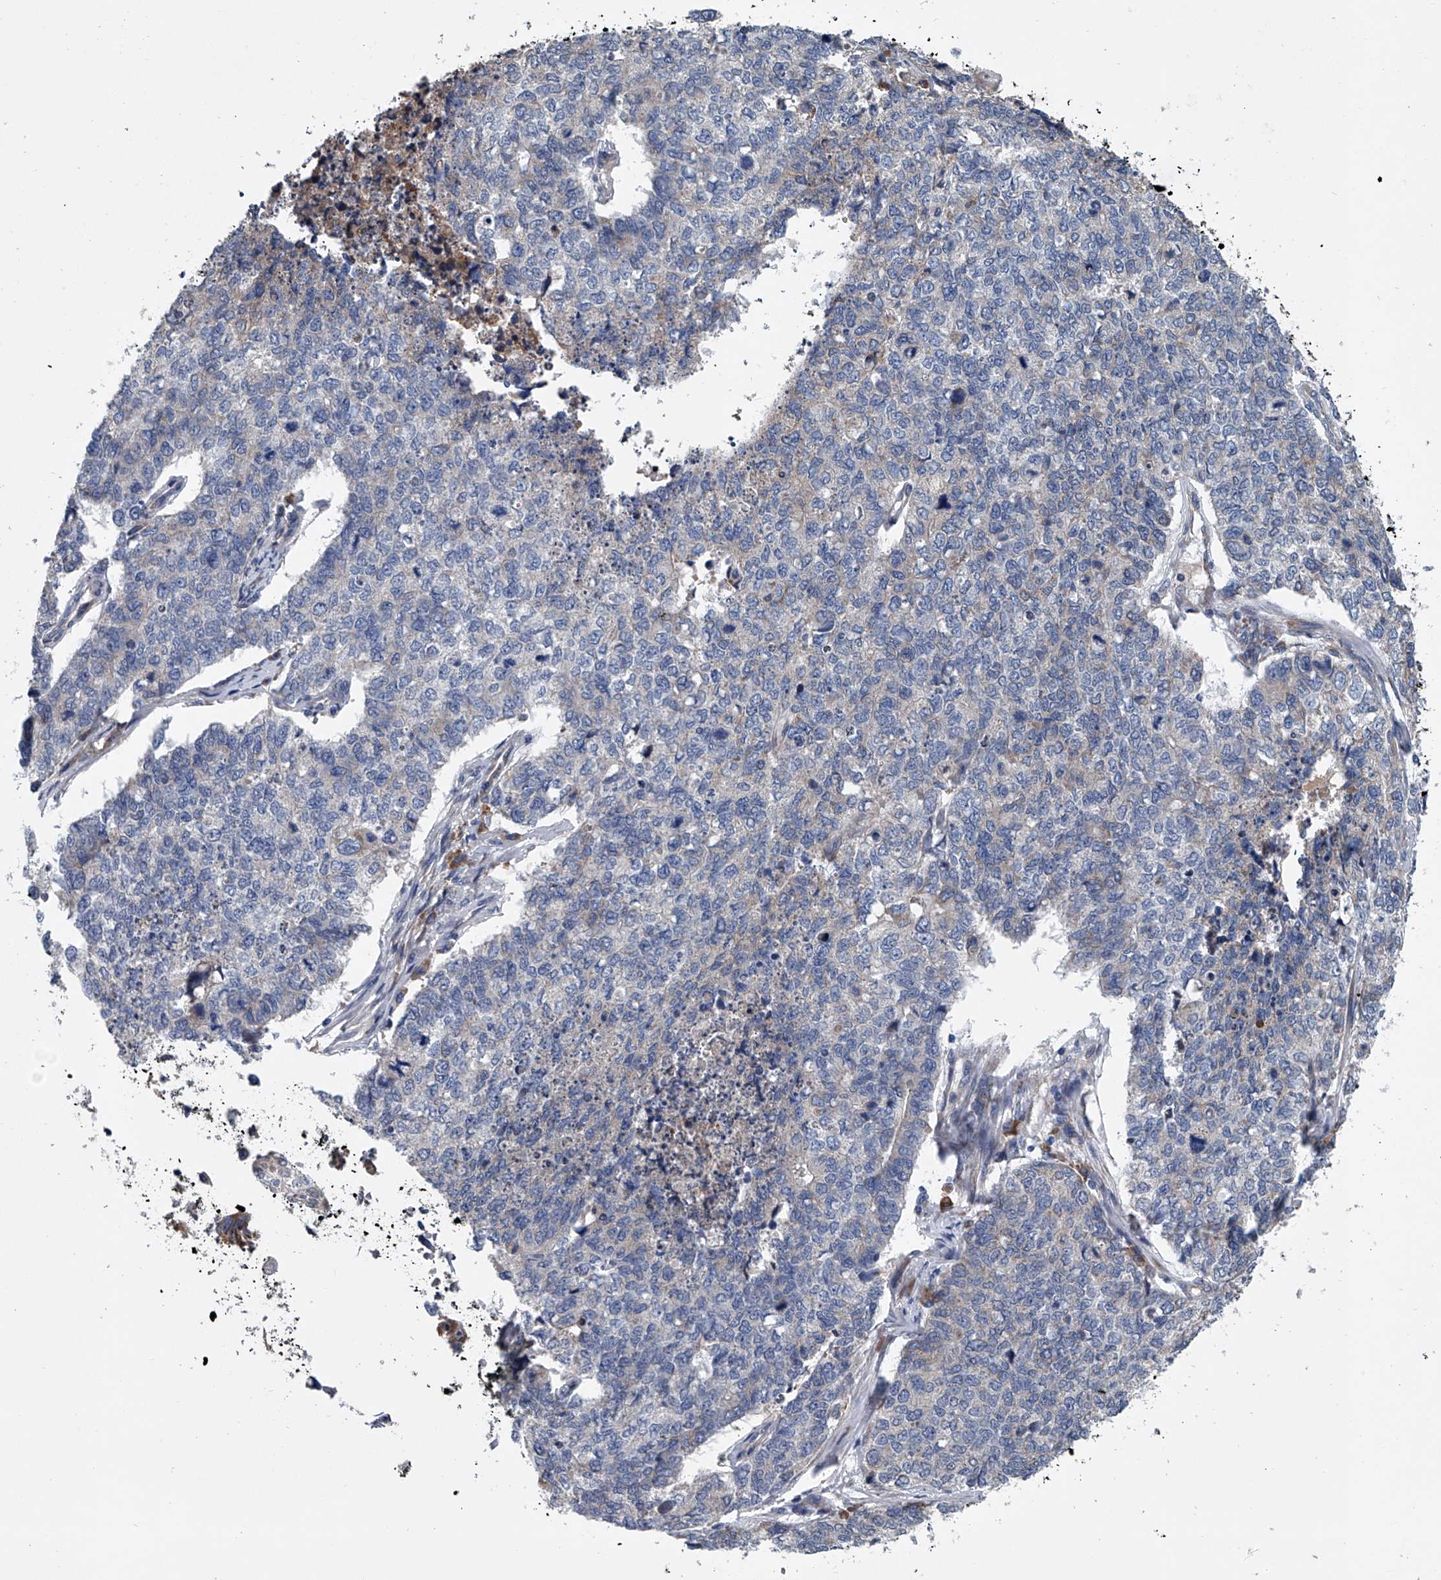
{"staining": {"intensity": "weak", "quantity": "<25%", "location": "cytoplasmic/membranous"}, "tissue": "cervical cancer", "cell_type": "Tumor cells", "image_type": "cancer", "snomed": [{"axis": "morphology", "description": "Squamous cell carcinoma, NOS"}, {"axis": "topography", "description": "Cervix"}], "caption": "Immunohistochemical staining of cervical squamous cell carcinoma demonstrates no significant positivity in tumor cells. (DAB (3,3'-diaminobenzidine) IHC with hematoxylin counter stain).", "gene": "ABCG1", "patient": {"sex": "female", "age": 63}}